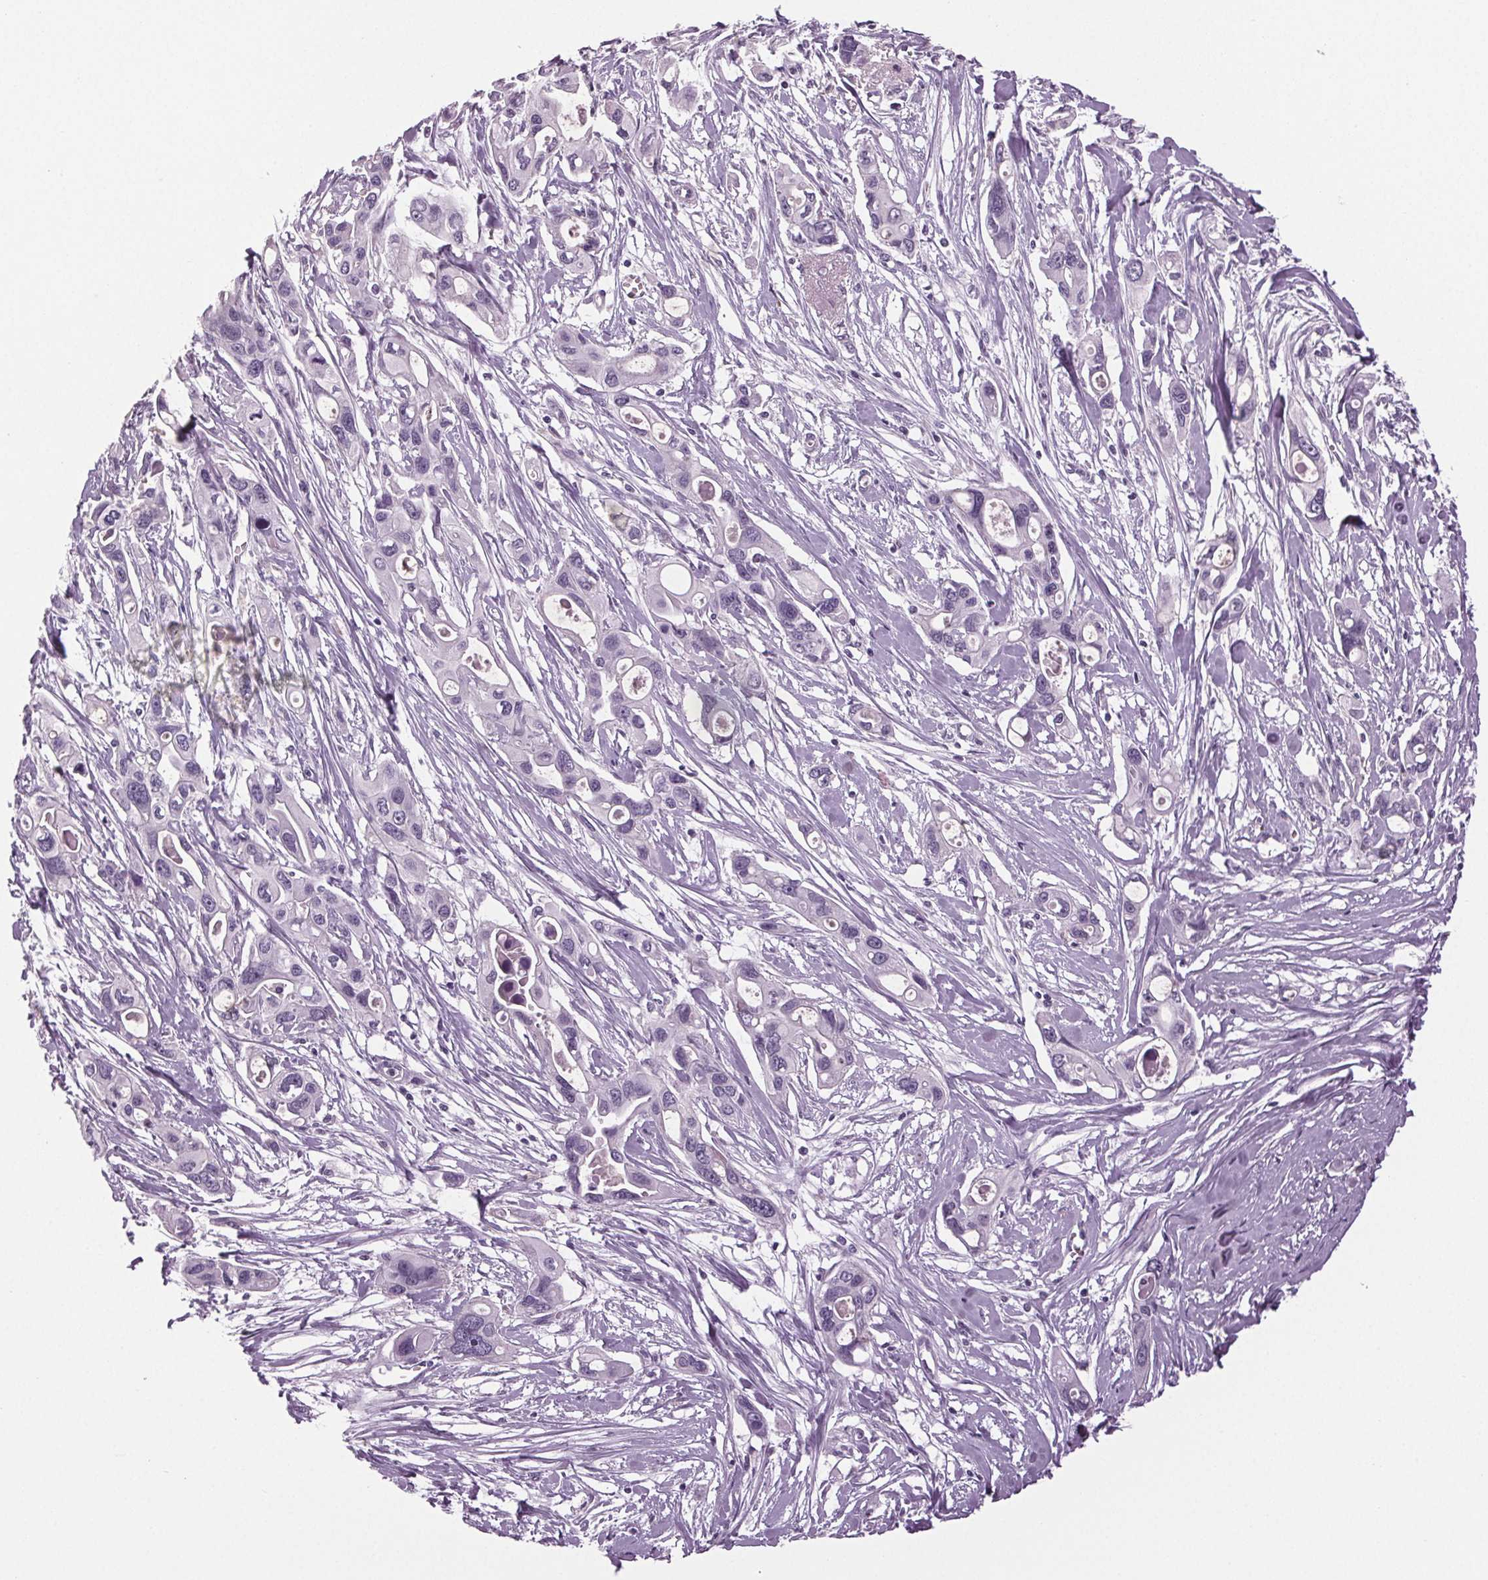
{"staining": {"intensity": "negative", "quantity": "none", "location": "none"}, "tissue": "pancreatic cancer", "cell_type": "Tumor cells", "image_type": "cancer", "snomed": [{"axis": "morphology", "description": "Adenocarcinoma, NOS"}, {"axis": "topography", "description": "Pancreas"}], "caption": "High magnification brightfield microscopy of pancreatic adenocarcinoma stained with DAB (brown) and counterstained with hematoxylin (blue): tumor cells show no significant staining.", "gene": "DNAH12", "patient": {"sex": "male", "age": 60}}